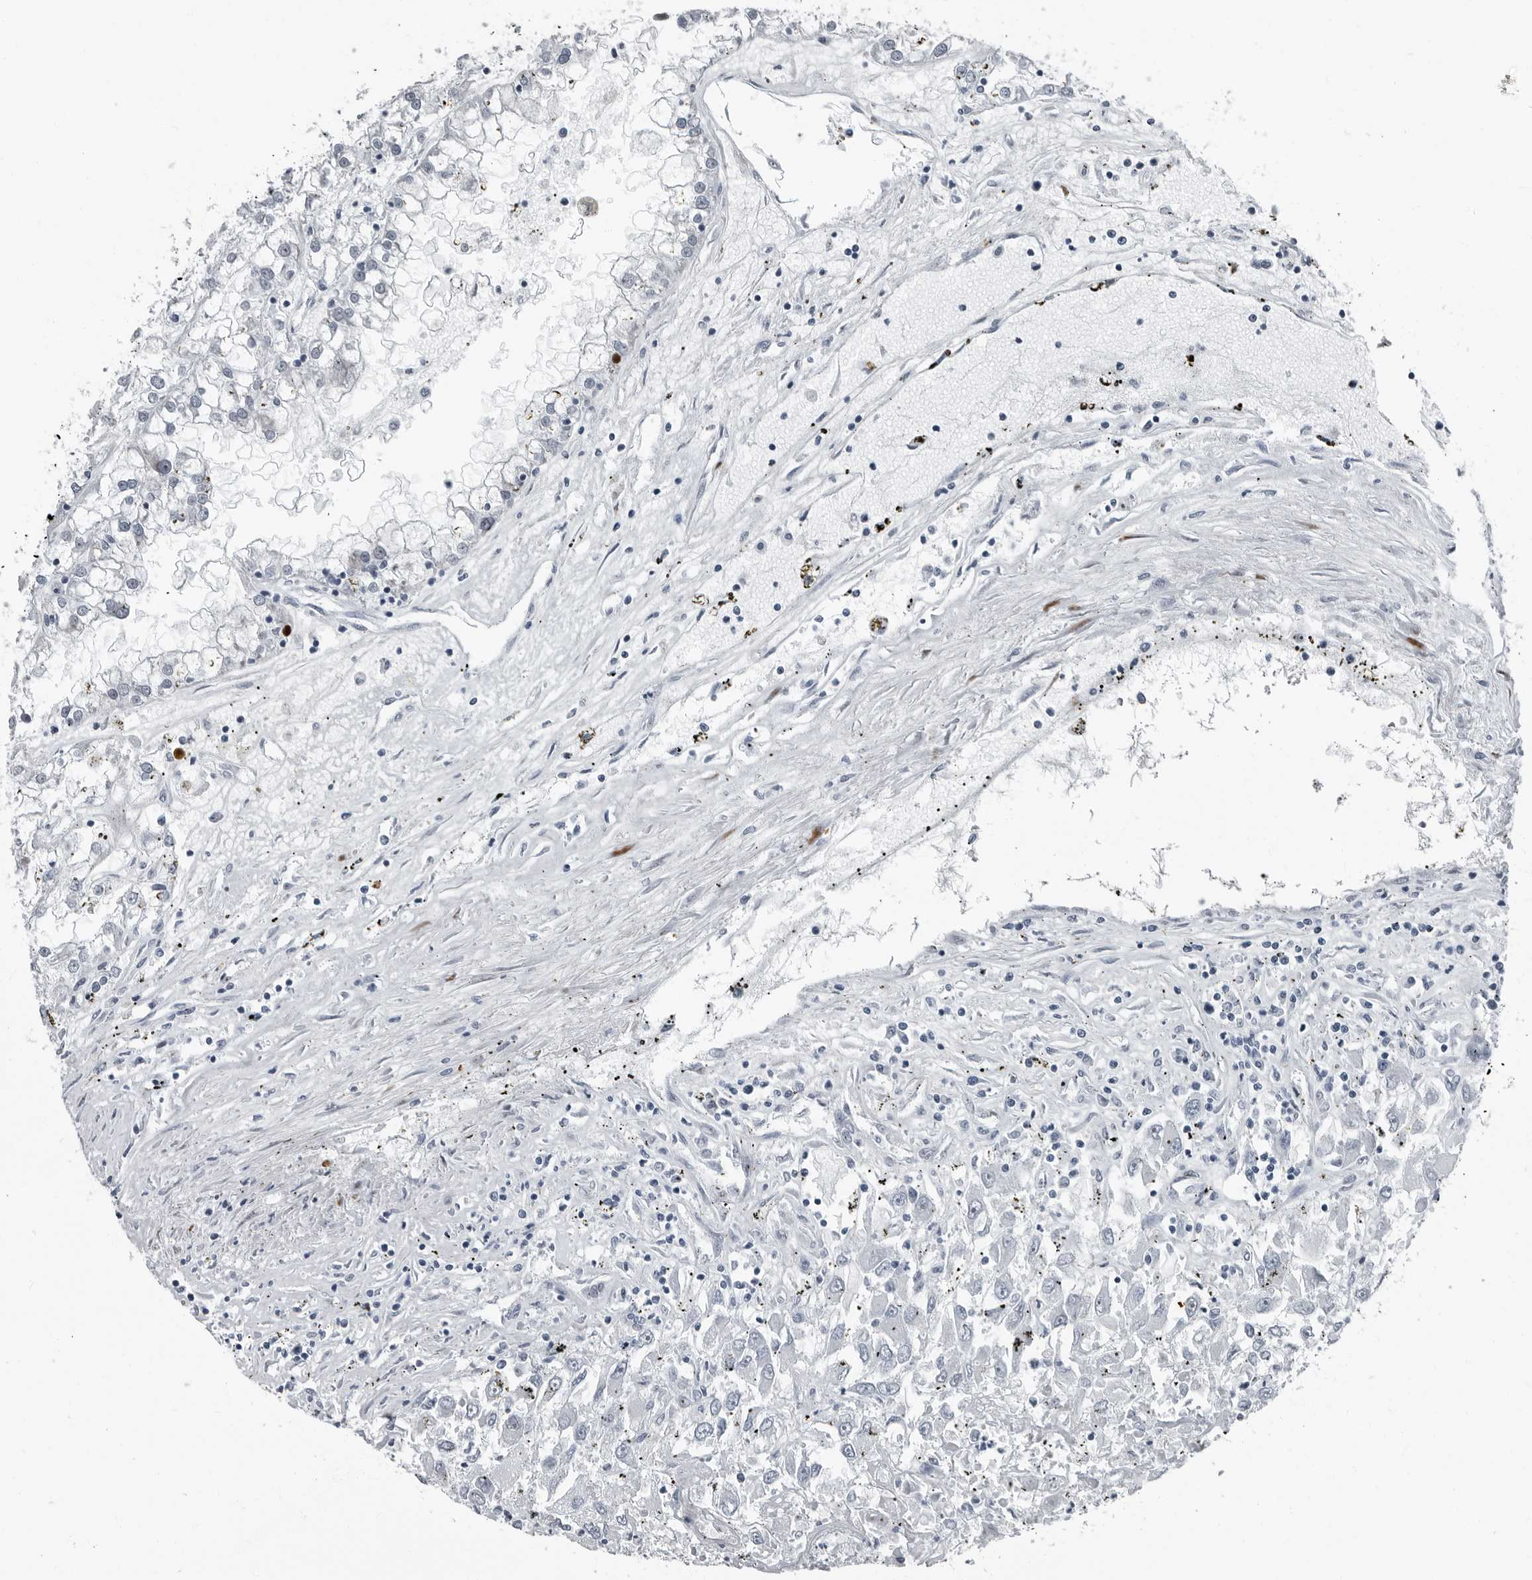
{"staining": {"intensity": "negative", "quantity": "none", "location": "none"}, "tissue": "renal cancer", "cell_type": "Tumor cells", "image_type": "cancer", "snomed": [{"axis": "morphology", "description": "Adenocarcinoma, NOS"}, {"axis": "topography", "description": "Kidney"}], "caption": "Tumor cells show no significant protein staining in renal cancer (adenocarcinoma). Brightfield microscopy of immunohistochemistry (IHC) stained with DAB (brown) and hematoxylin (blue), captured at high magnification.", "gene": "PDCD11", "patient": {"sex": "female", "age": 52}}